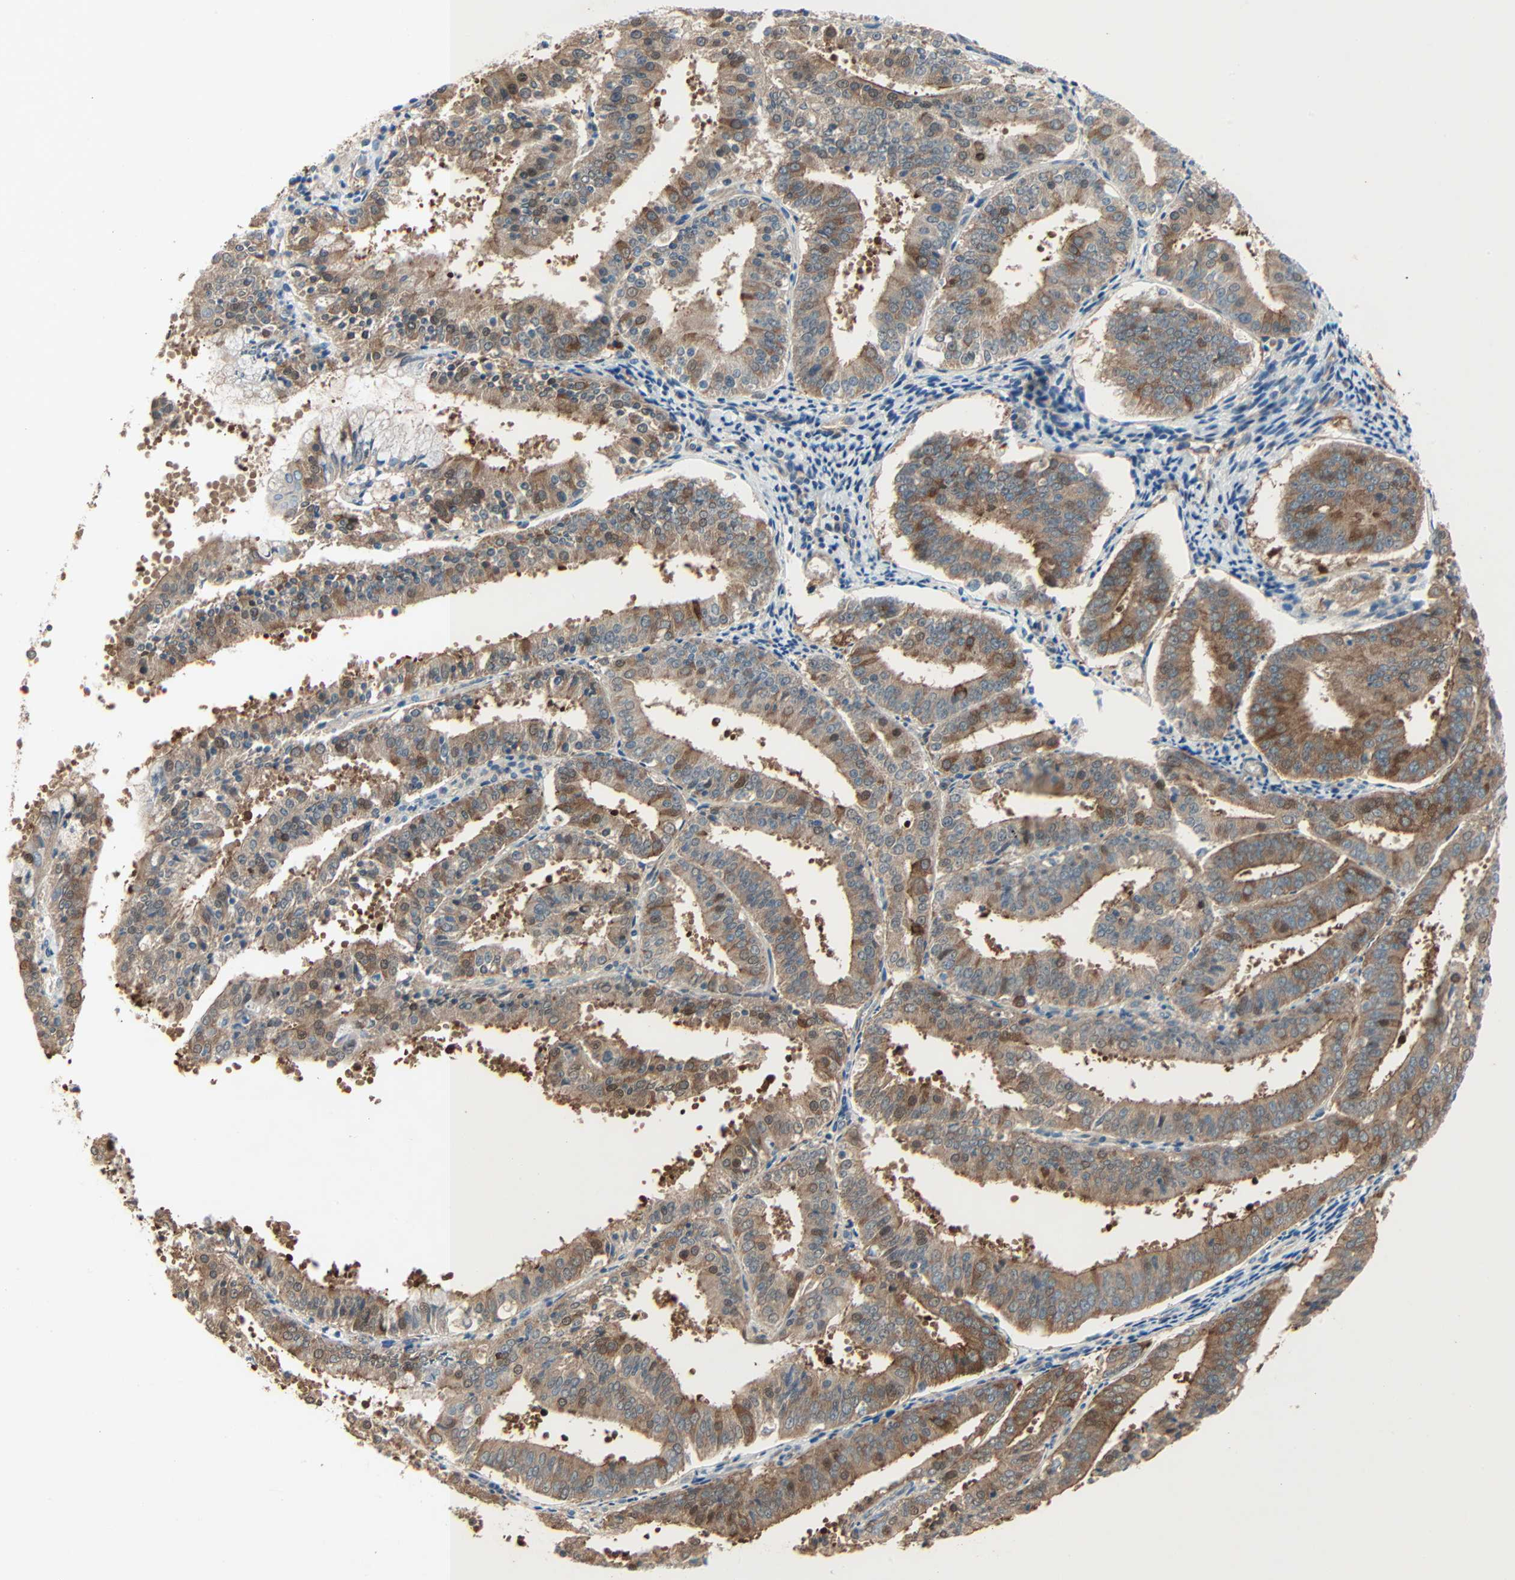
{"staining": {"intensity": "moderate", "quantity": ">75%", "location": "cytoplasmic/membranous,nuclear"}, "tissue": "endometrial cancer", "cell_type": "Tumor cells", "image_type": "cancer", "snomed": [{"axis": "morphology", "description": "Adenocarcinoma, NOS"}, {"axis": "topography", "description": "Endometrium"}], "caption": "Human endometrial cancer (adenocarcinoma) stained for a protein (brown) reveals moderate cytoplasmic/membranous and nuclear positive staining in approximately >75% of tumor cells.", "gene": "TNFRSF12A", "patient": {"sex": "female", "age": 63}}